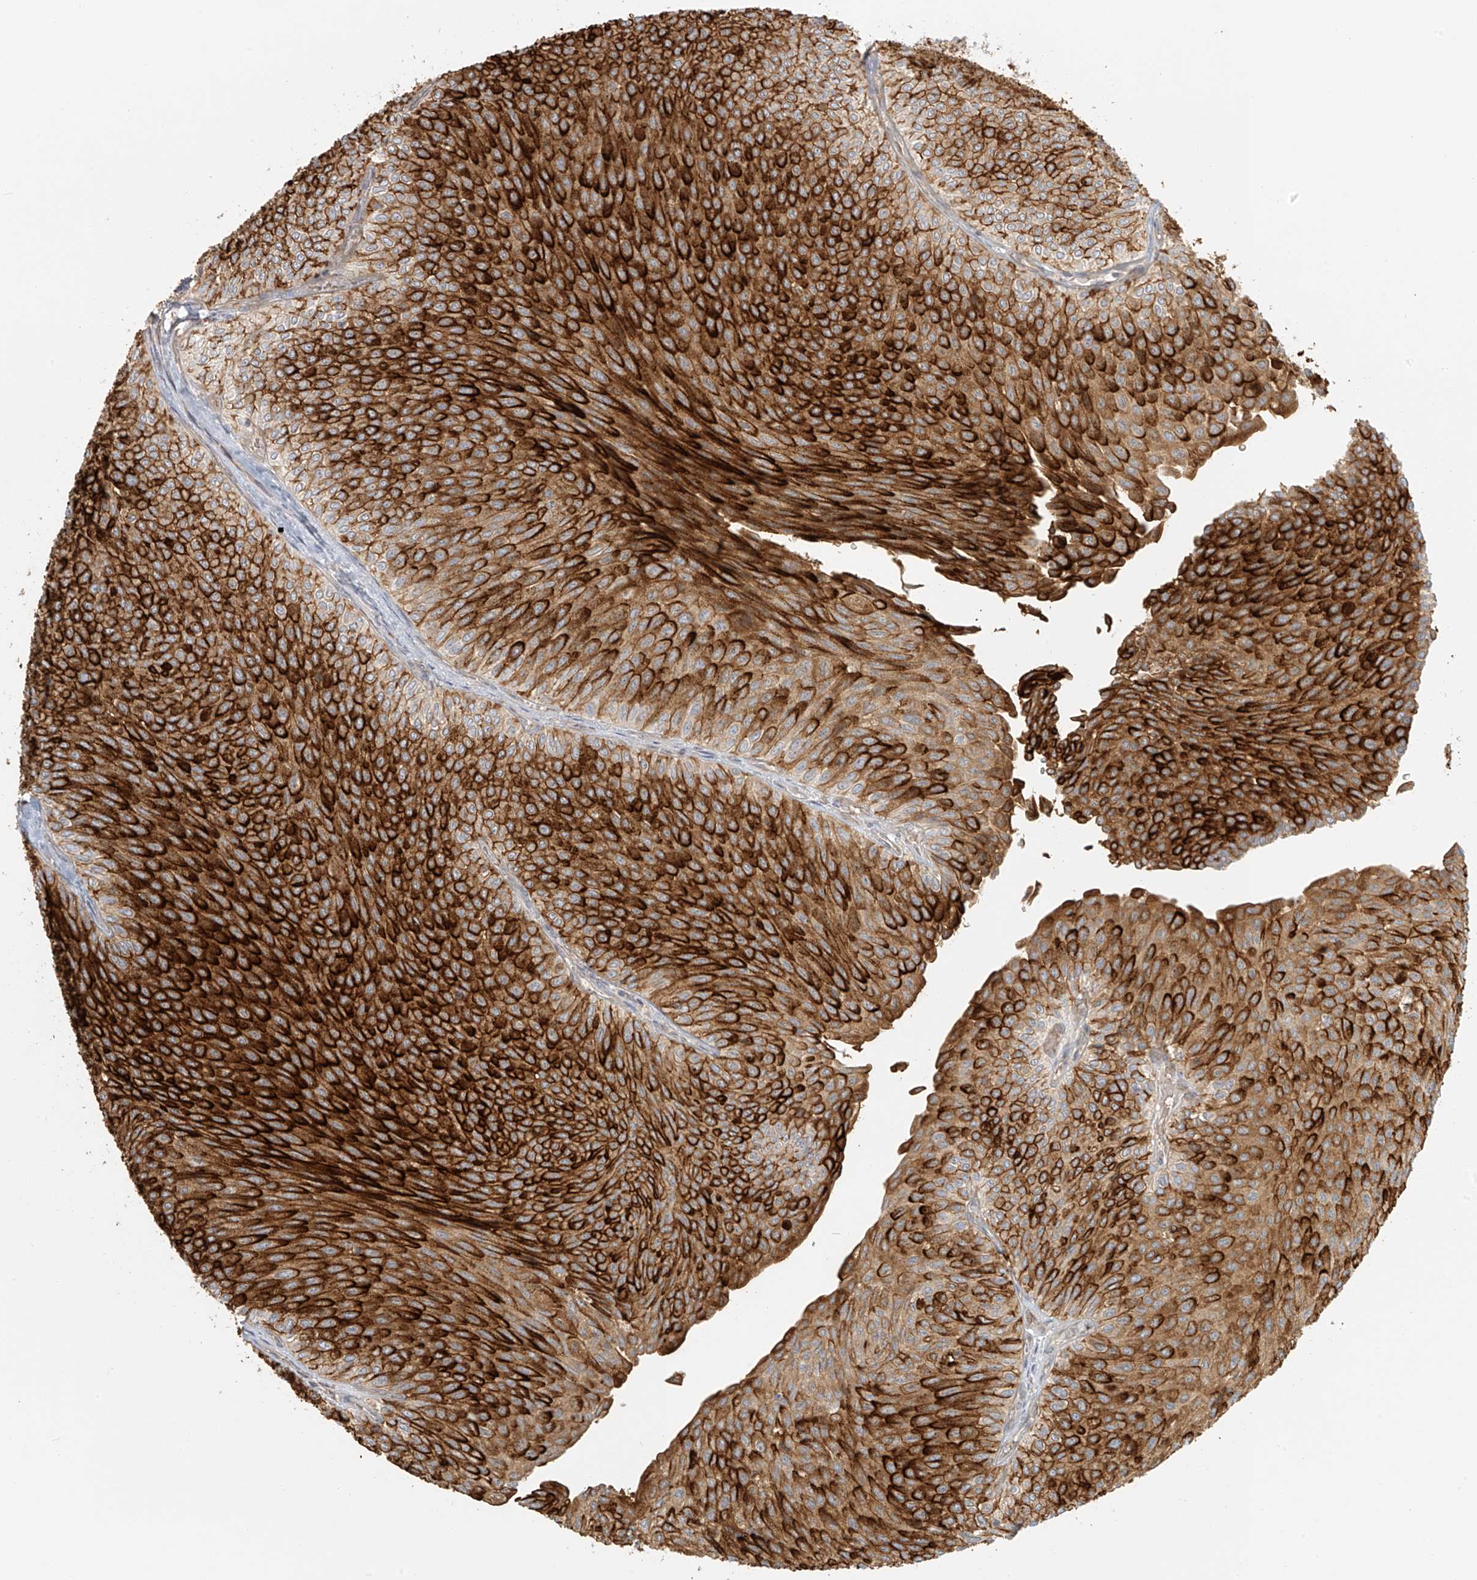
{"staining": {"intensity": "strong", "quantity": ">75%", "location": "cytoplasmic/membranous"}, "tissue": "urothelial cancer", "cell_type": "Tumor cells", "image_type": "cancer", "snomed": [{"axis": "morphology", "description": "Urothelial carcinoma, Low grade"}, {"axis": "topography", "description": "Urinary bladder"}], "caption": "Approximately >75% of tumor cells in low-grade urothelial carcinoma reveal strong cytoplasmic/membranous protein expression as visualized by brown immunohistochemical staining.", "gene": "UPK1B", "patient": {"sex": "male", "age": 78}}